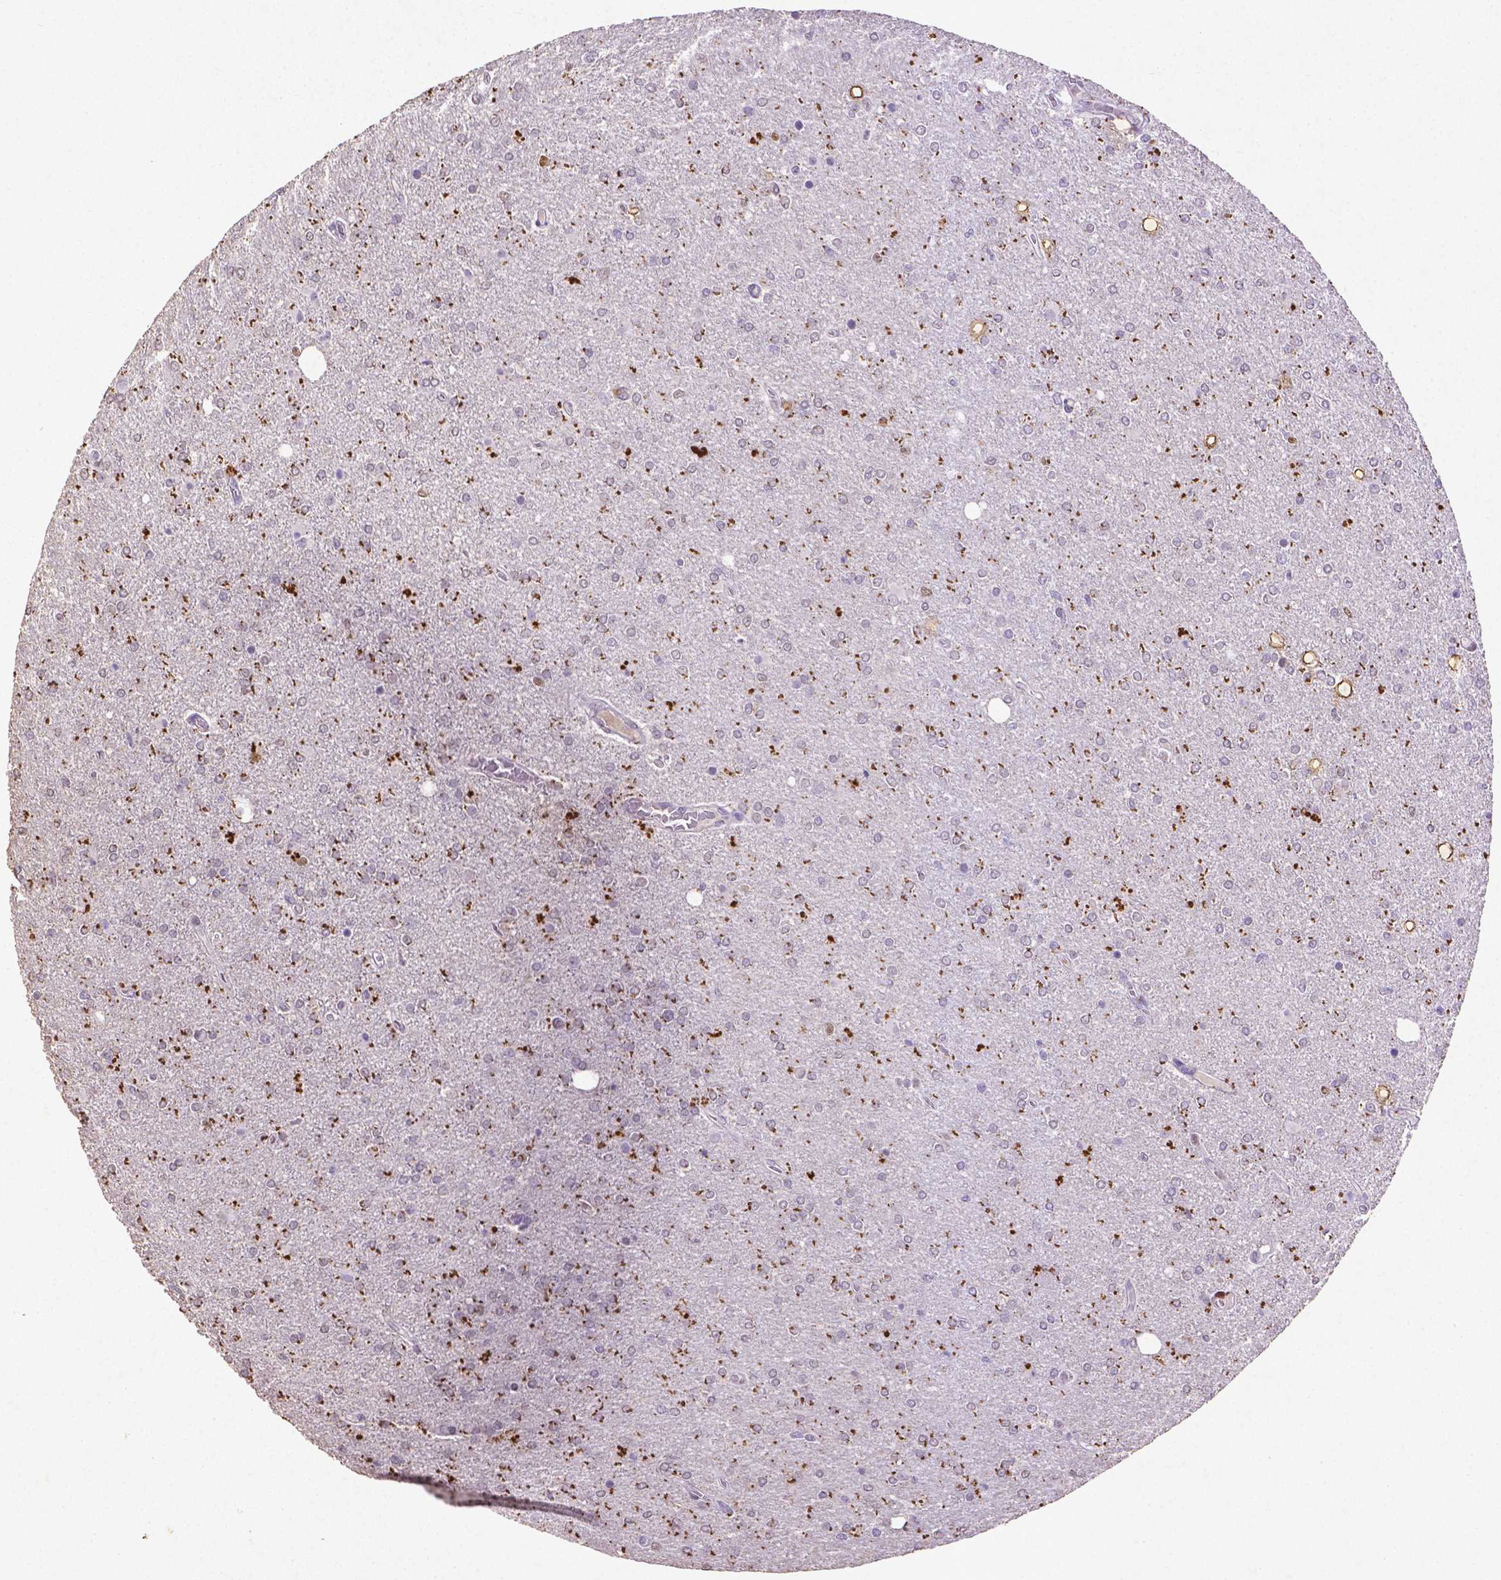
{"staining": {"intensity": "negative", "quantity": "none", "location": "none"}, "tissue": "glioma", "cell_type": "Tumor cells", "image_type": "cancer", "snomed": [{"axis": "morphology", "description": "Glioma, malignant, High grade"}, {"axis": "topography", "description": "Cerebral cortex"}], "caption": "DAB (3,3'-diaminobenzidine) immunohistochemical staining of glioma exhibits no significant staining in tumor cells.", "gene": "CDKN1A", "patient": {"sex": "male", "age": 70}}